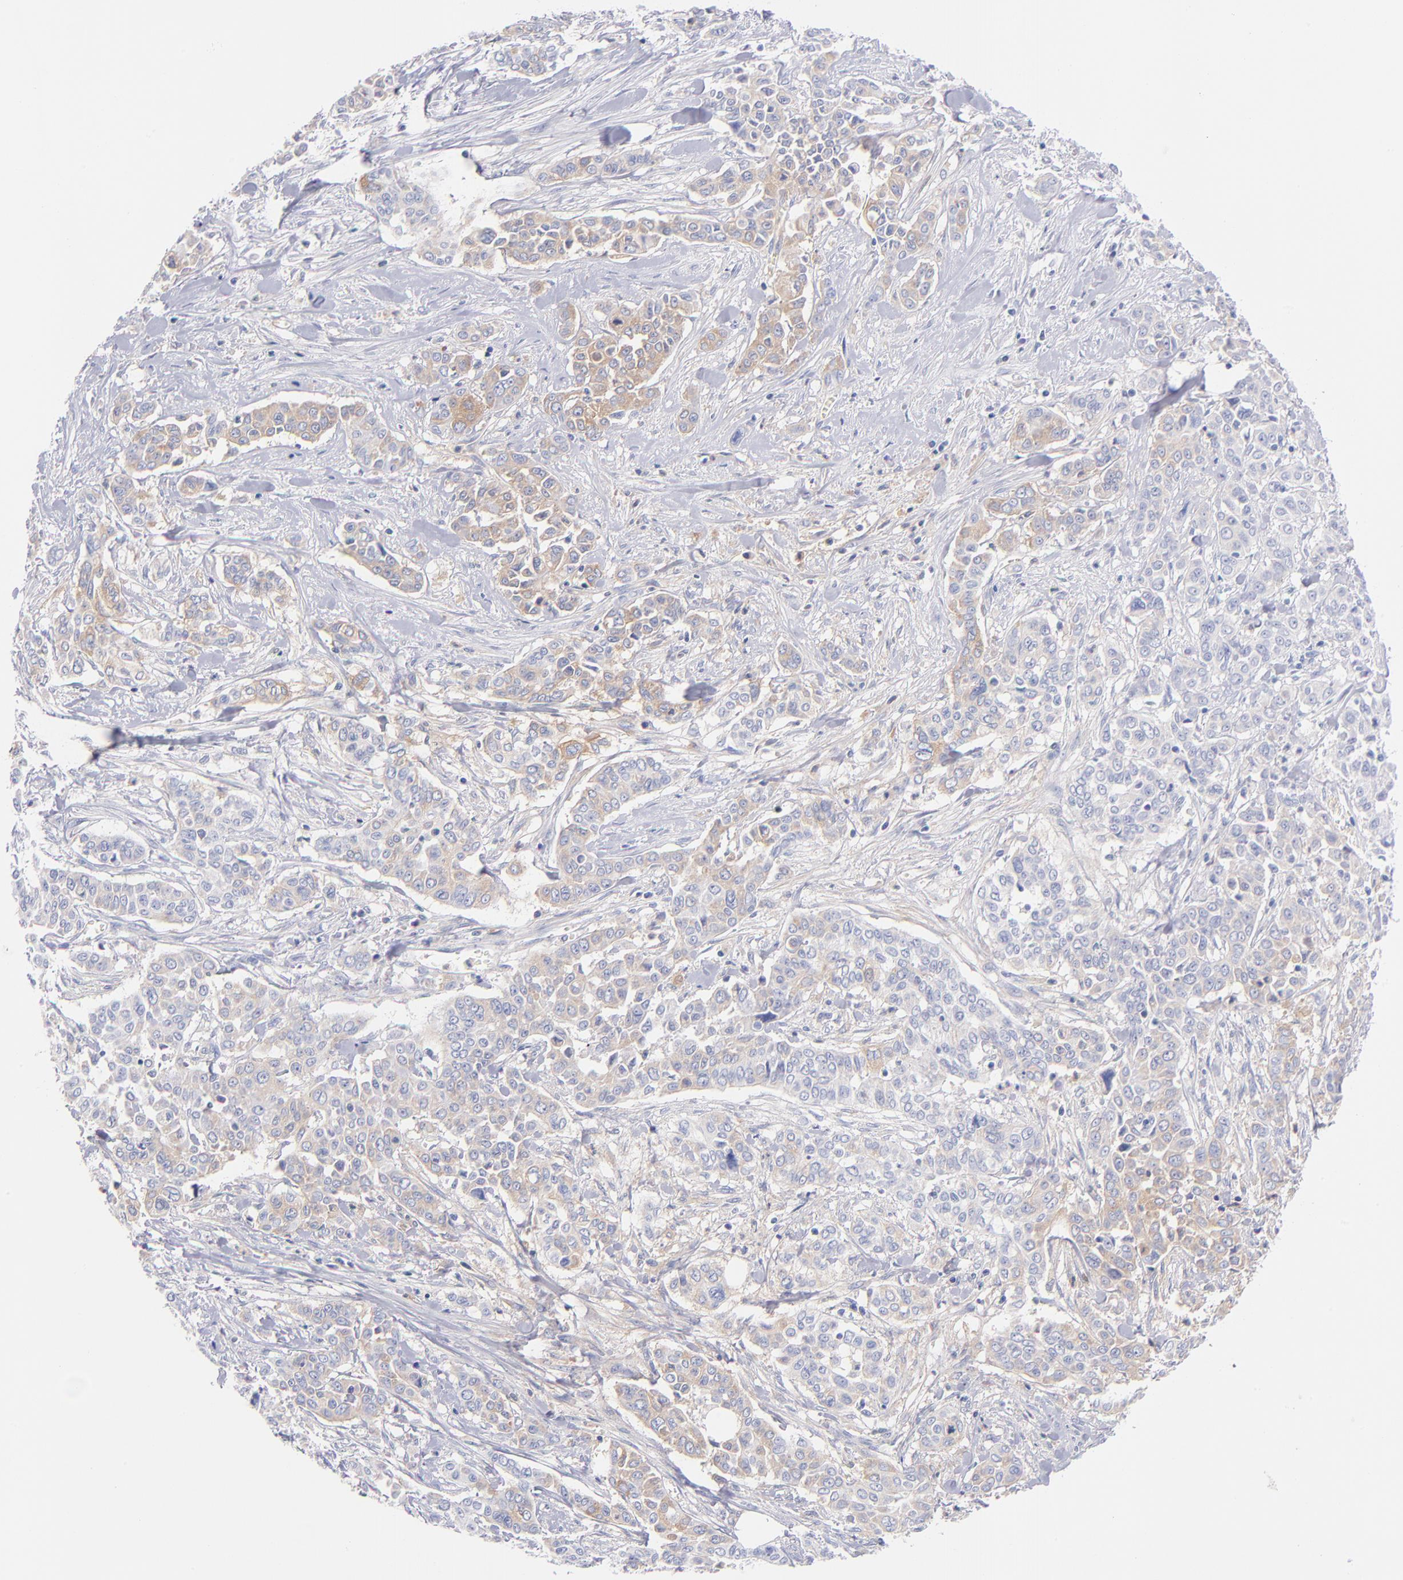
{"staining": {"intensity": "weak", "quantity": "25%-75%", "location": "cytoplasmic/membranous"}, "tissue": "pancreatic cancer", "cell_type": "Tumor cells", "image_type": "cancer", "snomed": [{"axis": "morphology", "description": "Adenocarcinoma, NOS"}, {"axis": "topography", "description": "Pancreas"}], "caption": "Weak cytoplasmic/membranous protein expression is present in about 25%-75% of tumor cells in pancreatic cancer (adenocarcinoma).", "gene": "HP", "patient": {"sex": "female", "age": 52}}